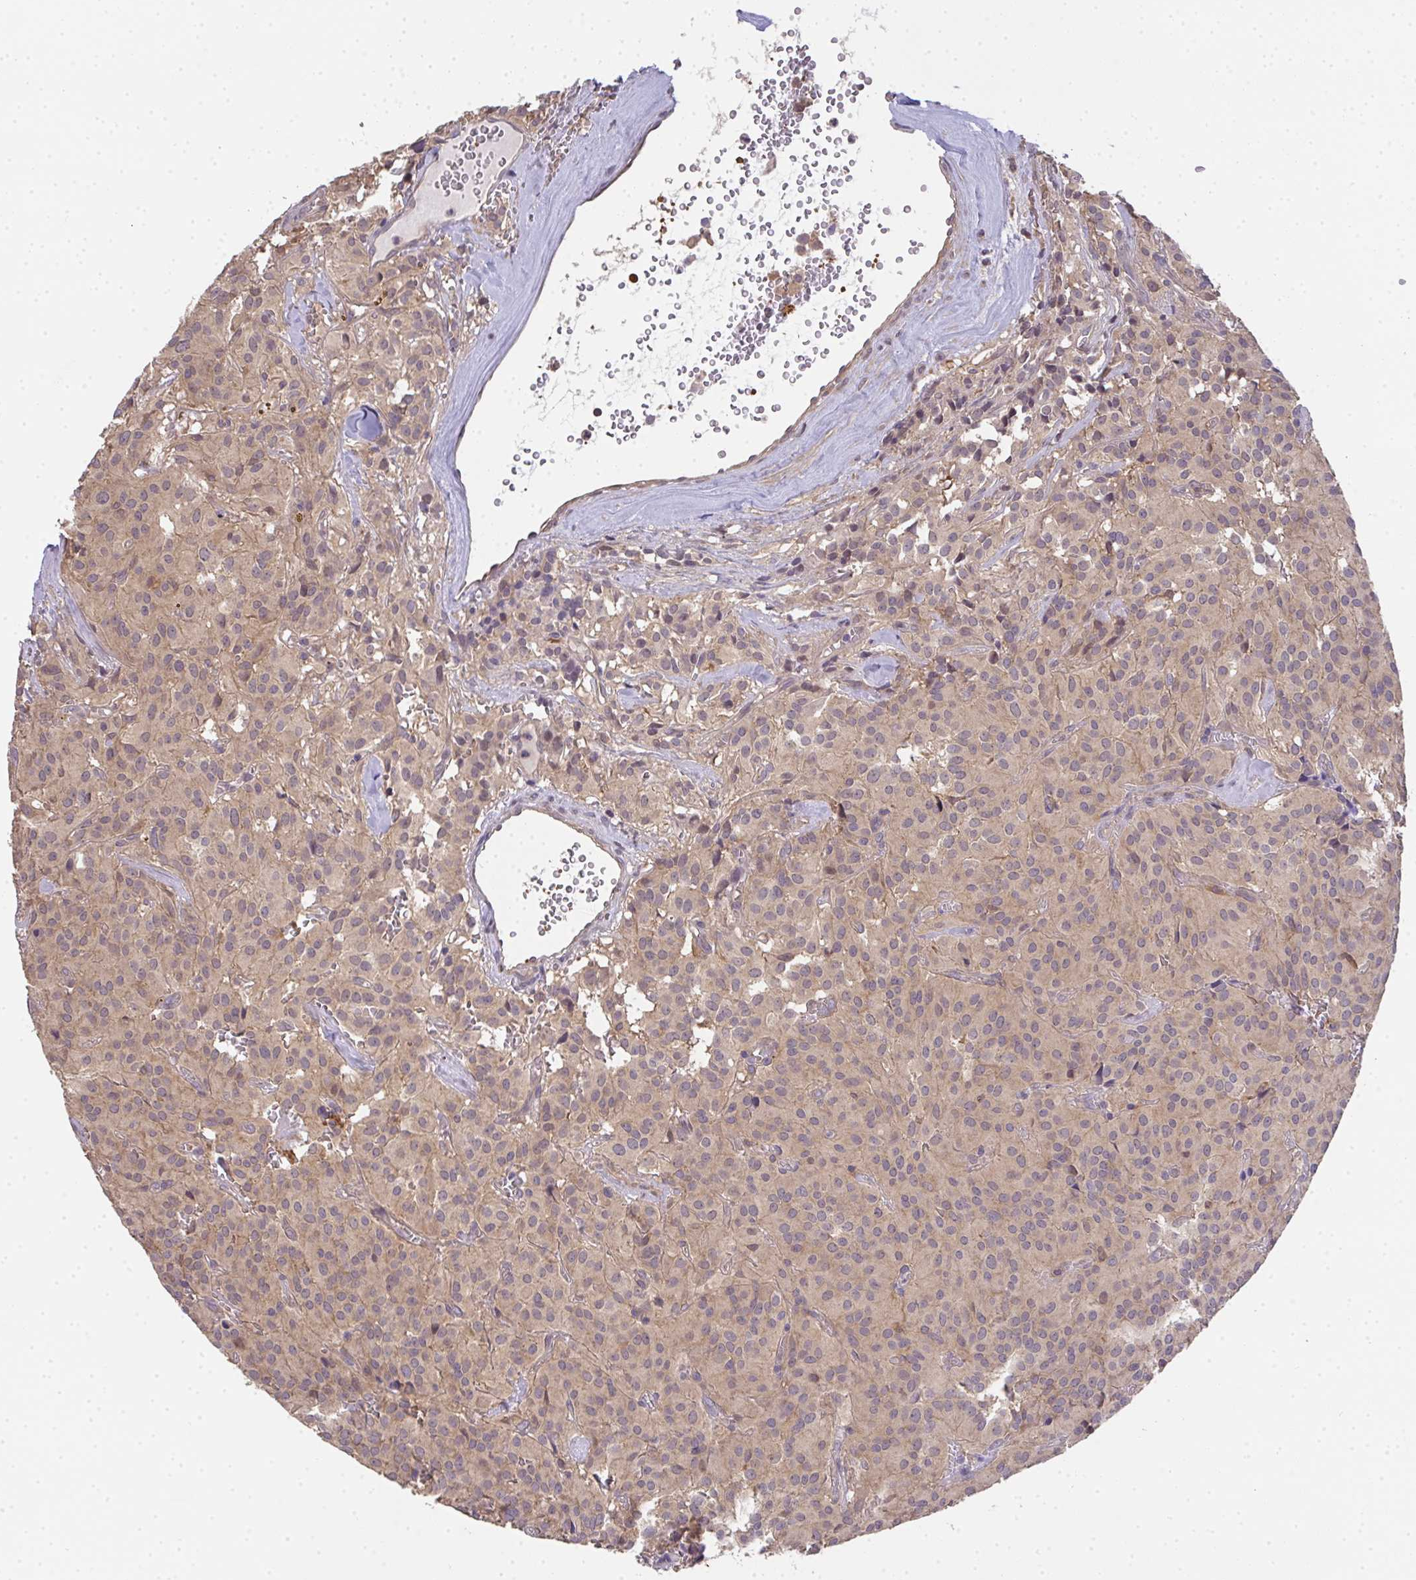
{"staining": {"intensity": "weak", "quantity": ">75%", "location": "cytoplasmic/membranous"}, "tissue": "glioma", "cell_type": "Tumor cells", "image_type": "cancer", "snomed": [{"axis": "morphology", "description": "Glioma, malignant, Low grade"}, {"axis": "topography", "description": "Brain"}], "caption": "Weak cytoplasmic/membranous protein expression is appreciated in approximately >75% of tumor cells in low-grade glioma (malignant).", "gene": "EEF1AKMT1", "patient": {"sex": "male", "age": 42}}